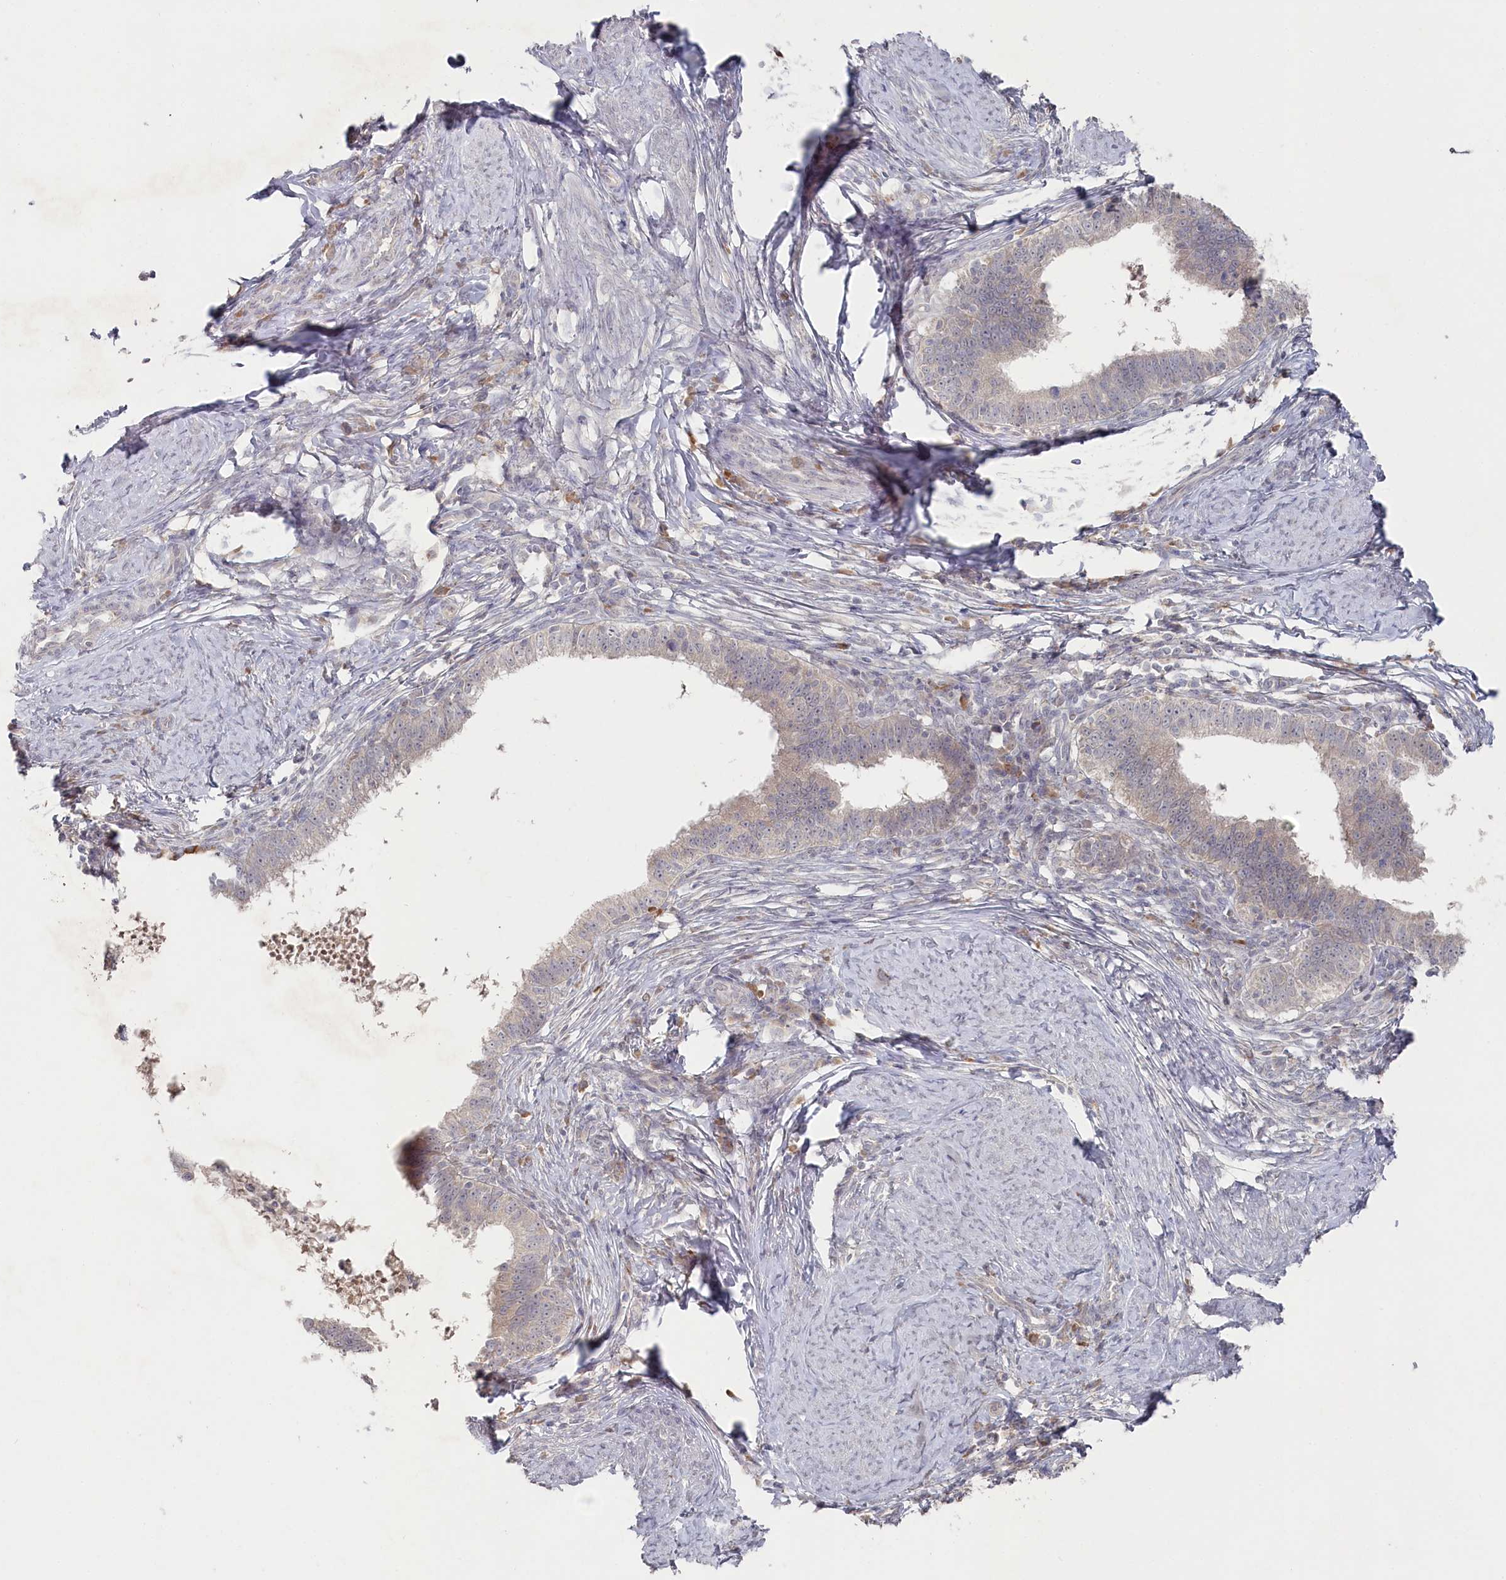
{"staining": {"intensity": "negative", "quantity": "none", "location": "none"}, "tissue": "cervical cancer", "cell_type": "Tumor cells", "image_type": "cancer", "snomed": [{"axis": "morphology", "description": "Adenocarcinoma, NOS"}, {"axis": "topography", "description": "Cervix"}], "caption": "A histopathology image of cervical cancer stained for a protein shows no brown staining in tumor cells.", "gene": "TGFBRAP1", "patient": {"sex": "female", "age": 36}}